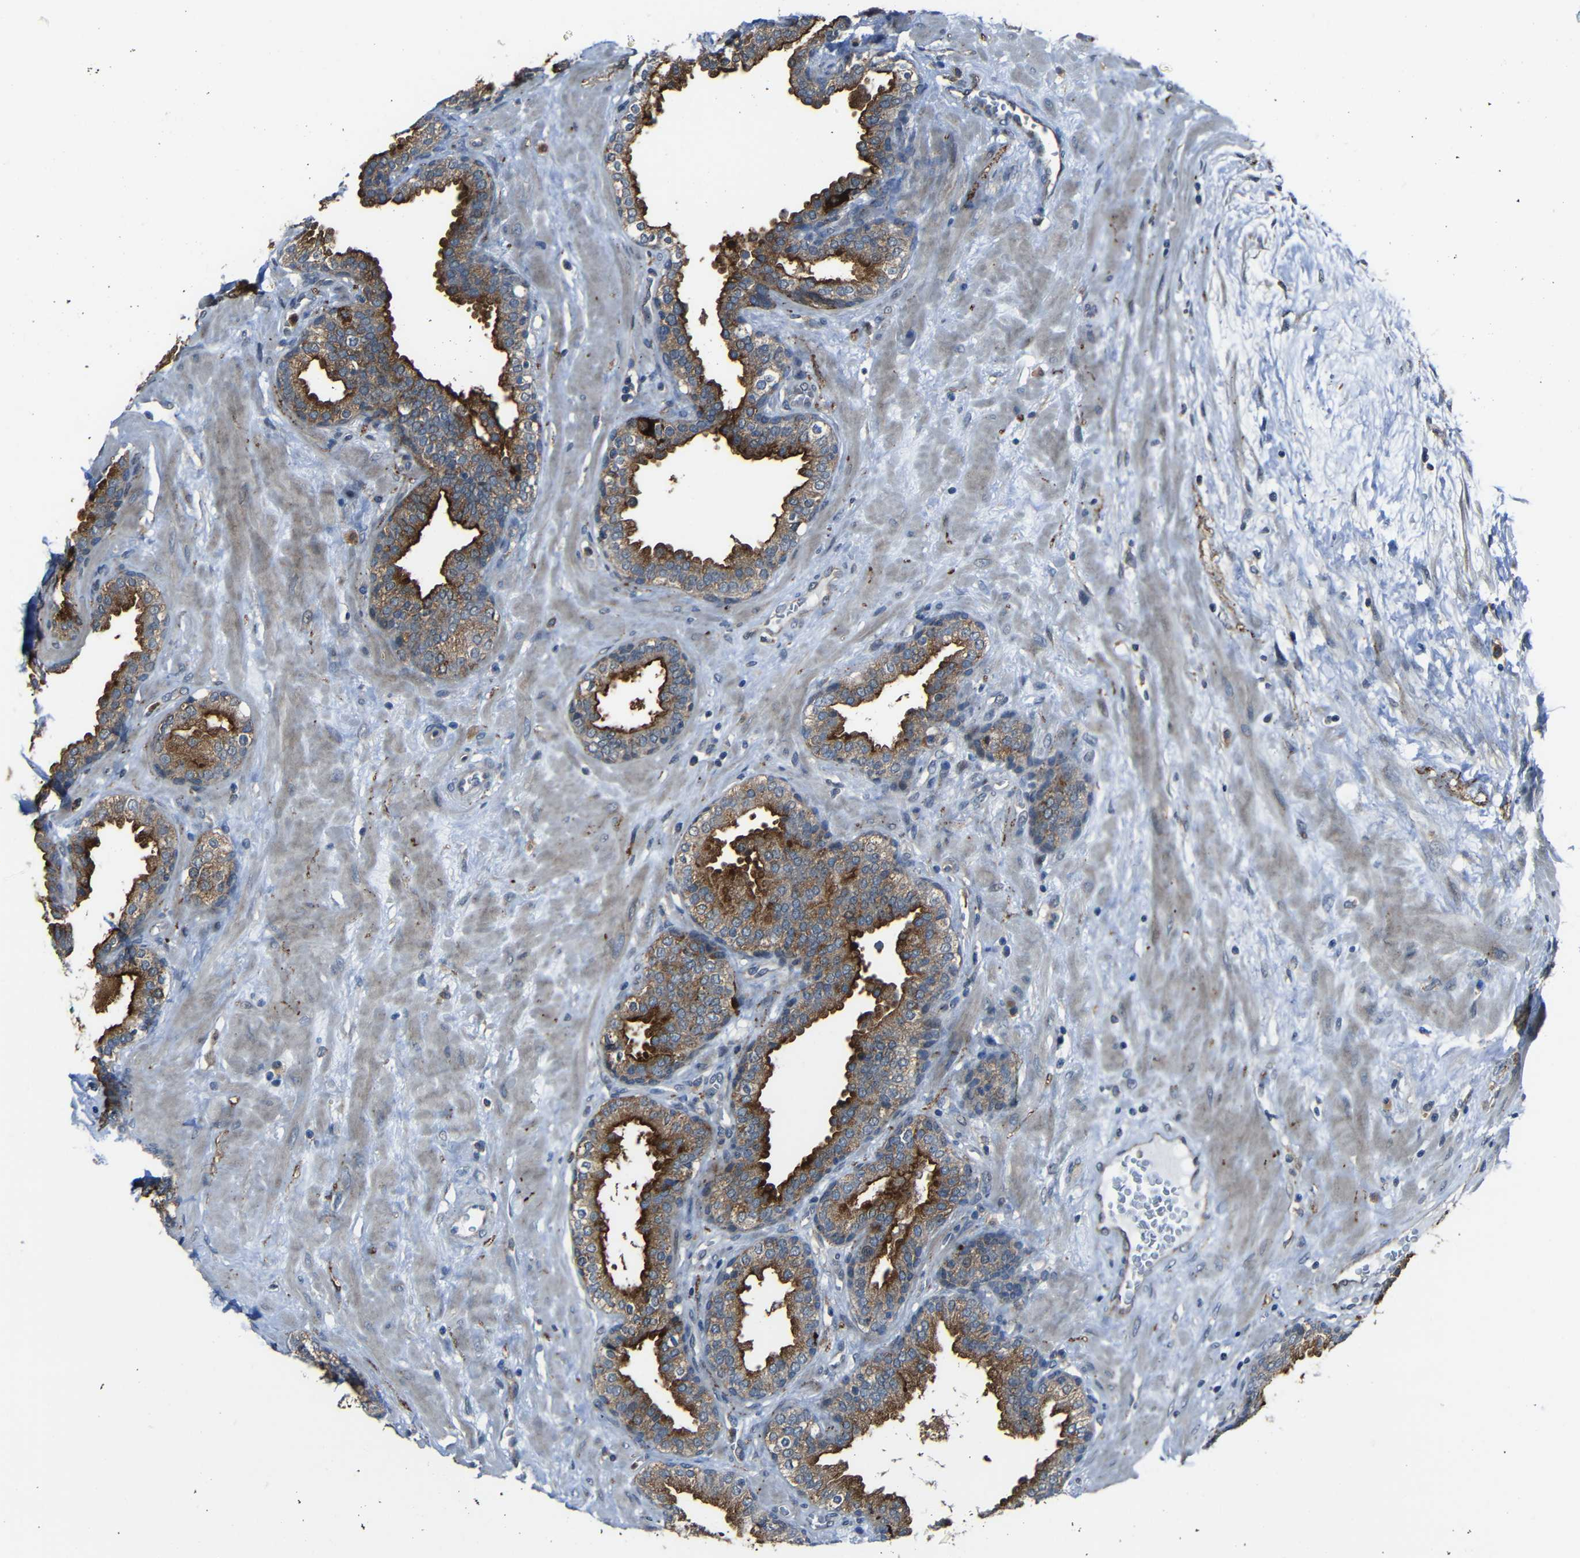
{"staining": {"intensity": "strong", "quantity": "25%-75%", "location": "cytoplasmic/membranous"}, "tissue": "prostate", "cell_type": "Glandular cells", "image_type": "normal", "snomed": [{"axis": "morphology", "description": "Normal tissue, NOS"}, {"axis": "topography", "description": "Prostate"}], "caption": "Prostate stained with DAB IHC demonstrates high levels of strong cytoplasmic/membranous positivity in approximately 25%-75% of glandular cells. Immunohistochemistry (ihc) stains the protein of interest in brown and the nuclei are stained blue.", "gene": "DNAJC5", "patient": {"sex": "male", "age": 51}}